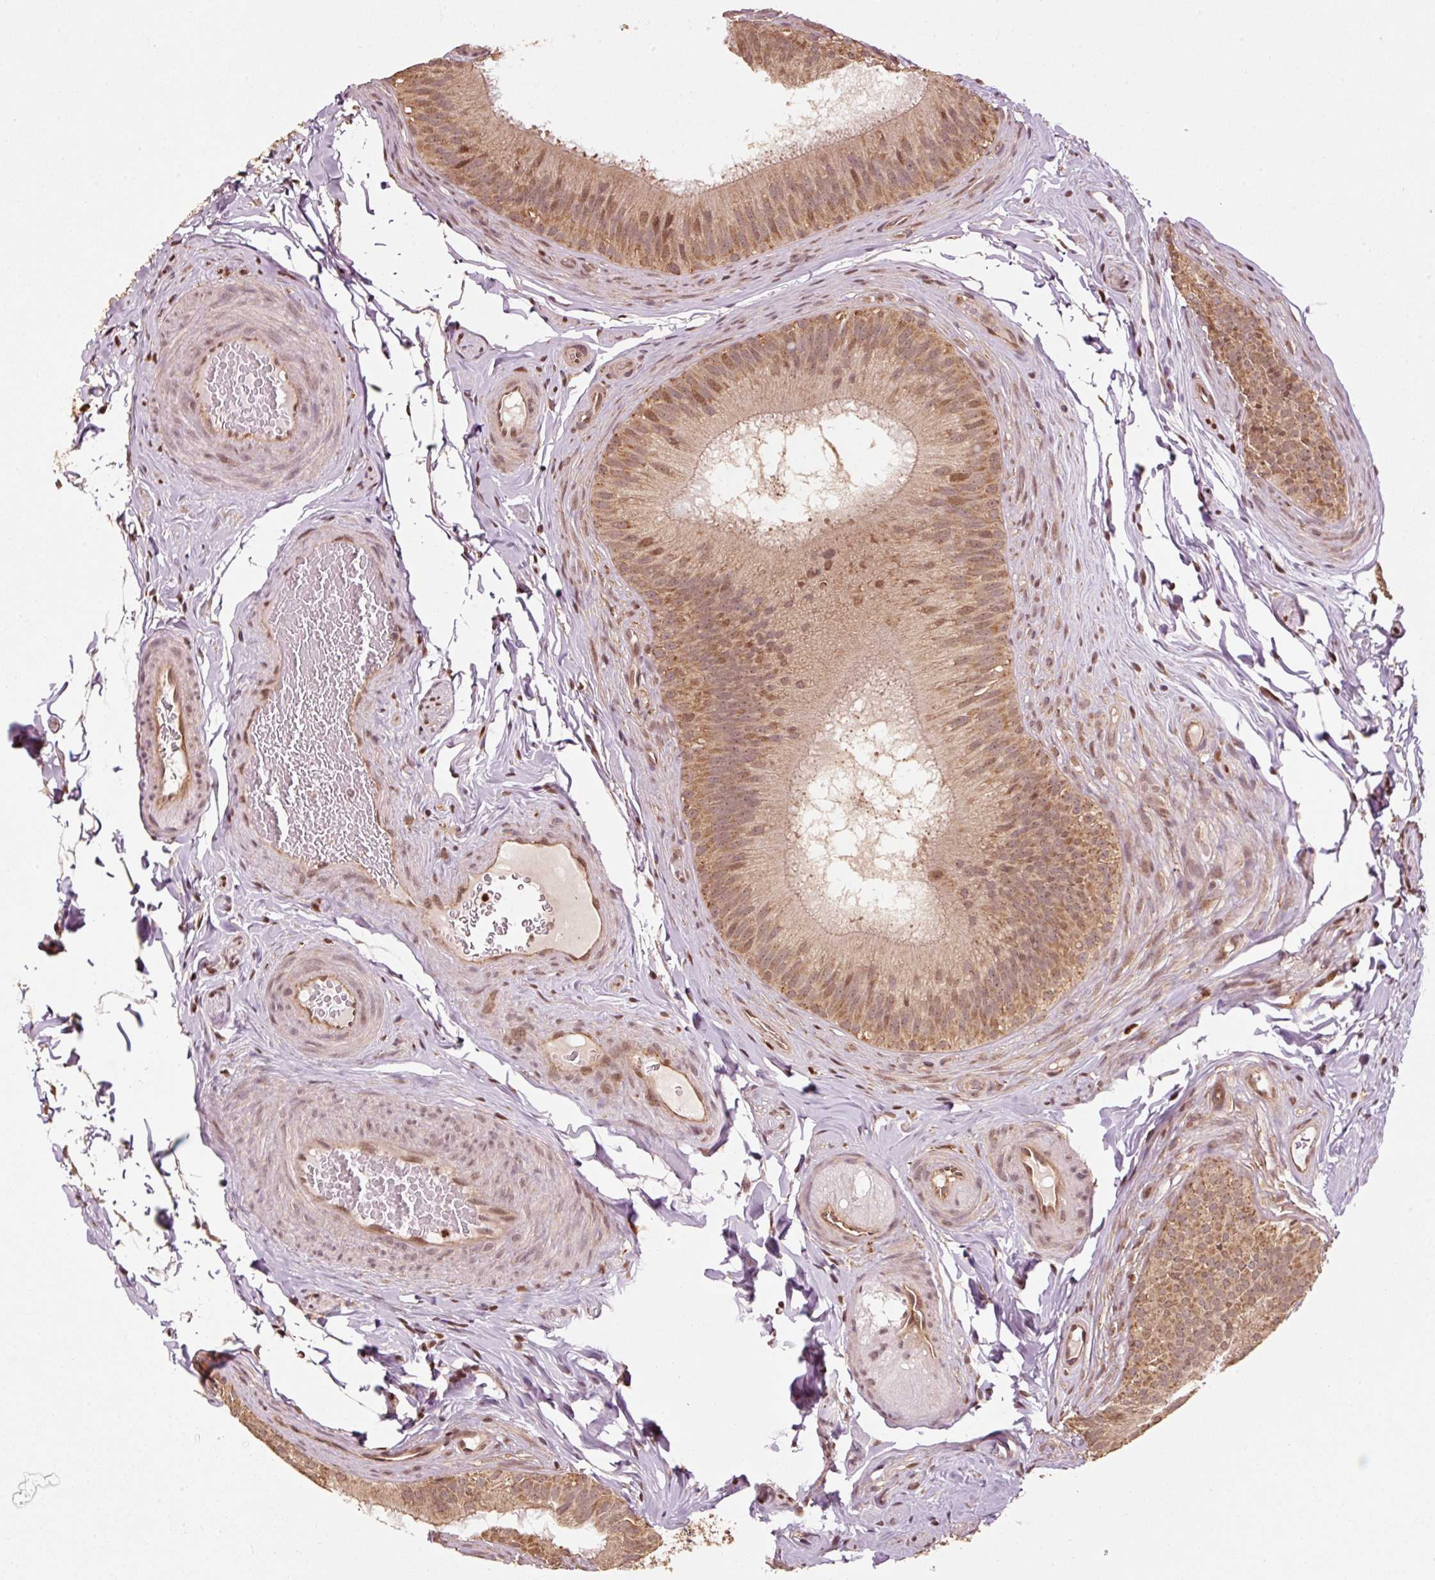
{"staining": {"intensity": "strong", "quantity": ">75%", "location": "cytoplasmic/membranous,nuclear"}, "tissue": "epididymis", "cell_type": "Glandular cells", "image_type": "normal", "snomed": [{"axis": "morphology", "description": "Normal tissue, NOS"}, {"axis": "topography", "description": "Epididymis"}], "caption": "Benign epididymis reveals strong cytoplasmic/membranous,nuclear positivity in approximately >75% of glandular cells.", "gene": "MRPL16", "patient": {"sex": "male", "age": 24}}